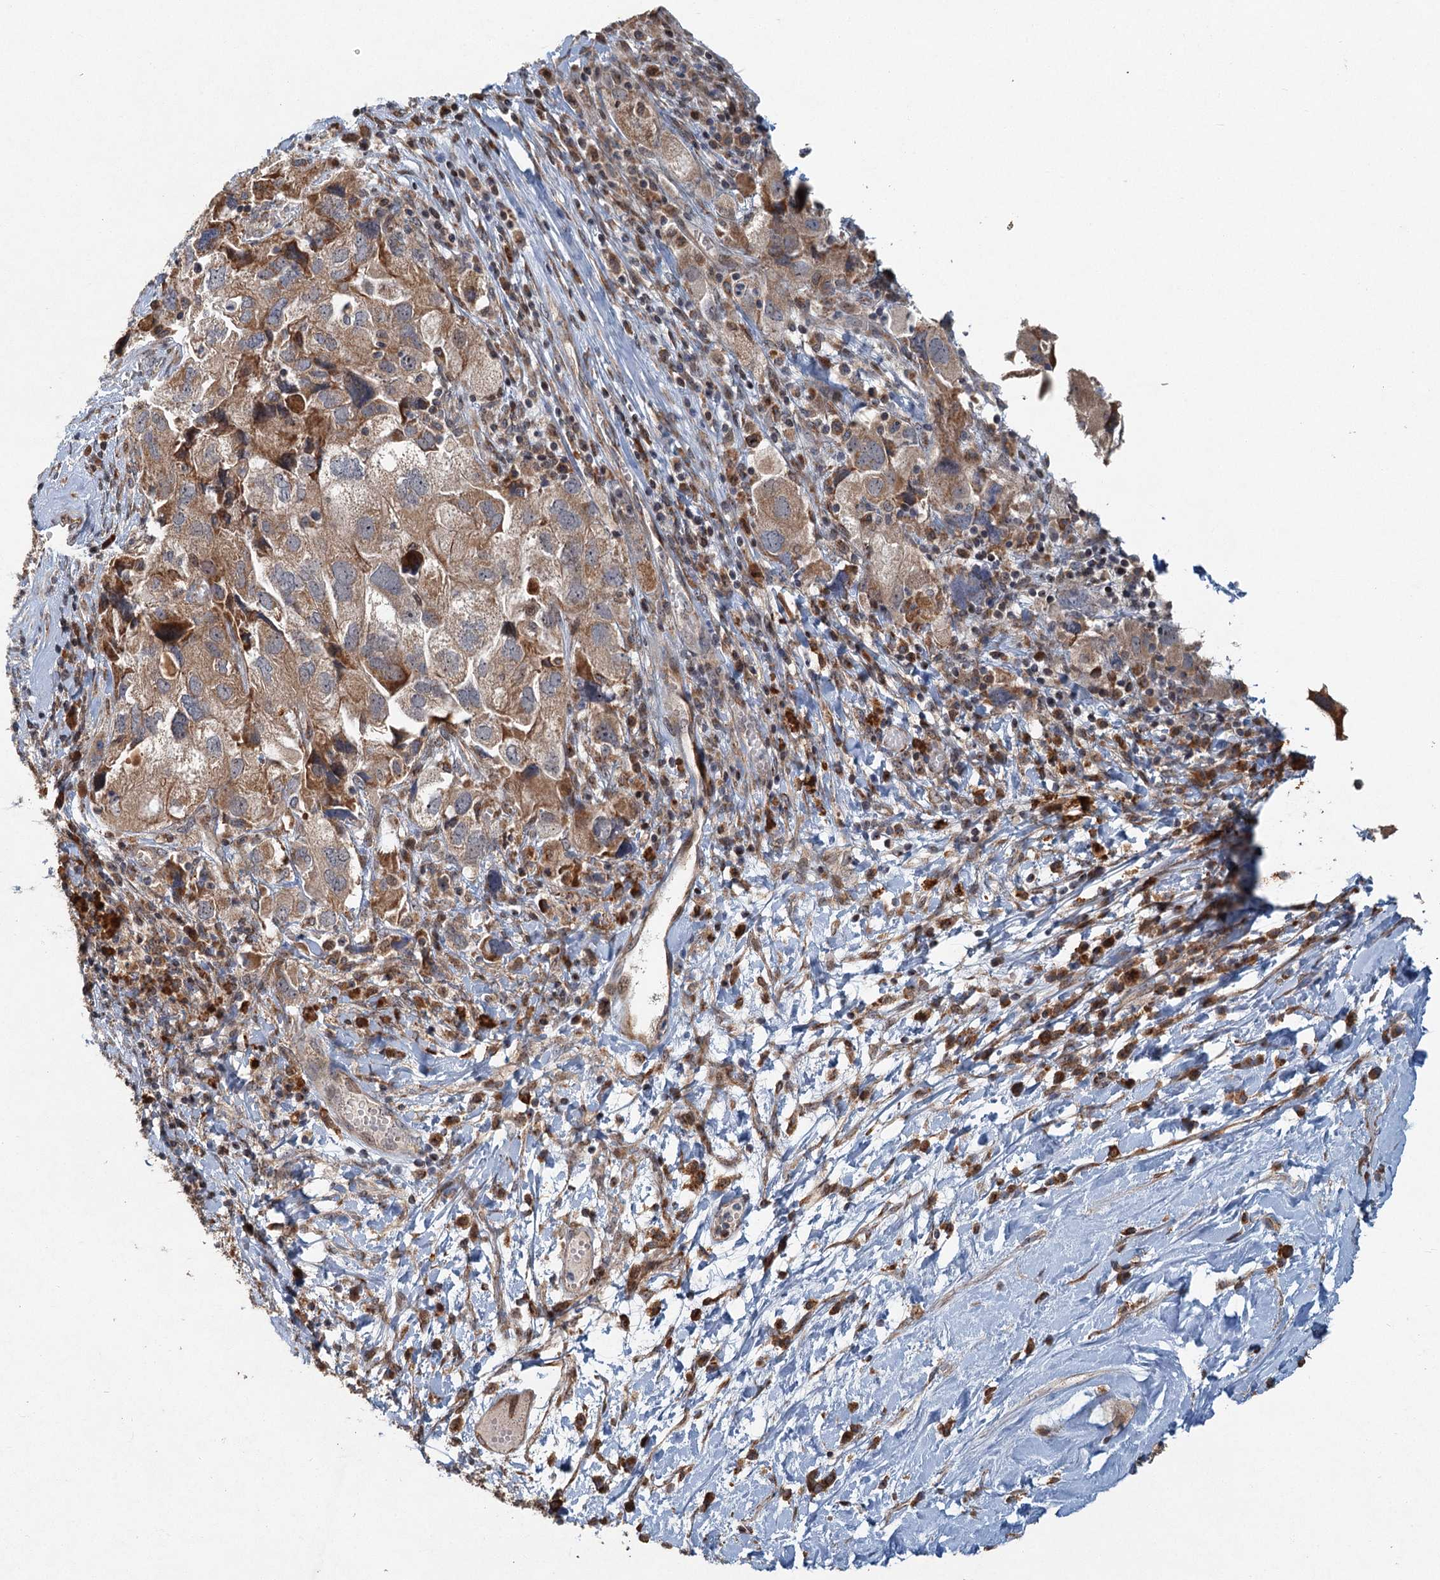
{"staining": {"intensity": "moderate", "quantity": ">75%", "location": "cytoplasmic/membranous"}, "tissue": "ovarian cancer", "cell_type": "Tumor cells", "image_type": "cancer", "snomed": [{"axis": "morphology", "description": "Carcinoma, NOS"}, {"axis": "morphology", "description": "Cystadenocarcinoma, serous, NOS"}, {"axis": "topography", "description": "Ovary"}], "caption": "Immunohistochemistry (IHC) image of neoplastic tissue: ovarian cancer stained using IHC reveals medium levels of moderate protein expression localized specifically in the cytoplasmic/membranous of tumor cells, appearing as a cytoplasmic/membranous brown color.", "gene": "SRPX2", "patient": {"sex": "female", "age": 69}}